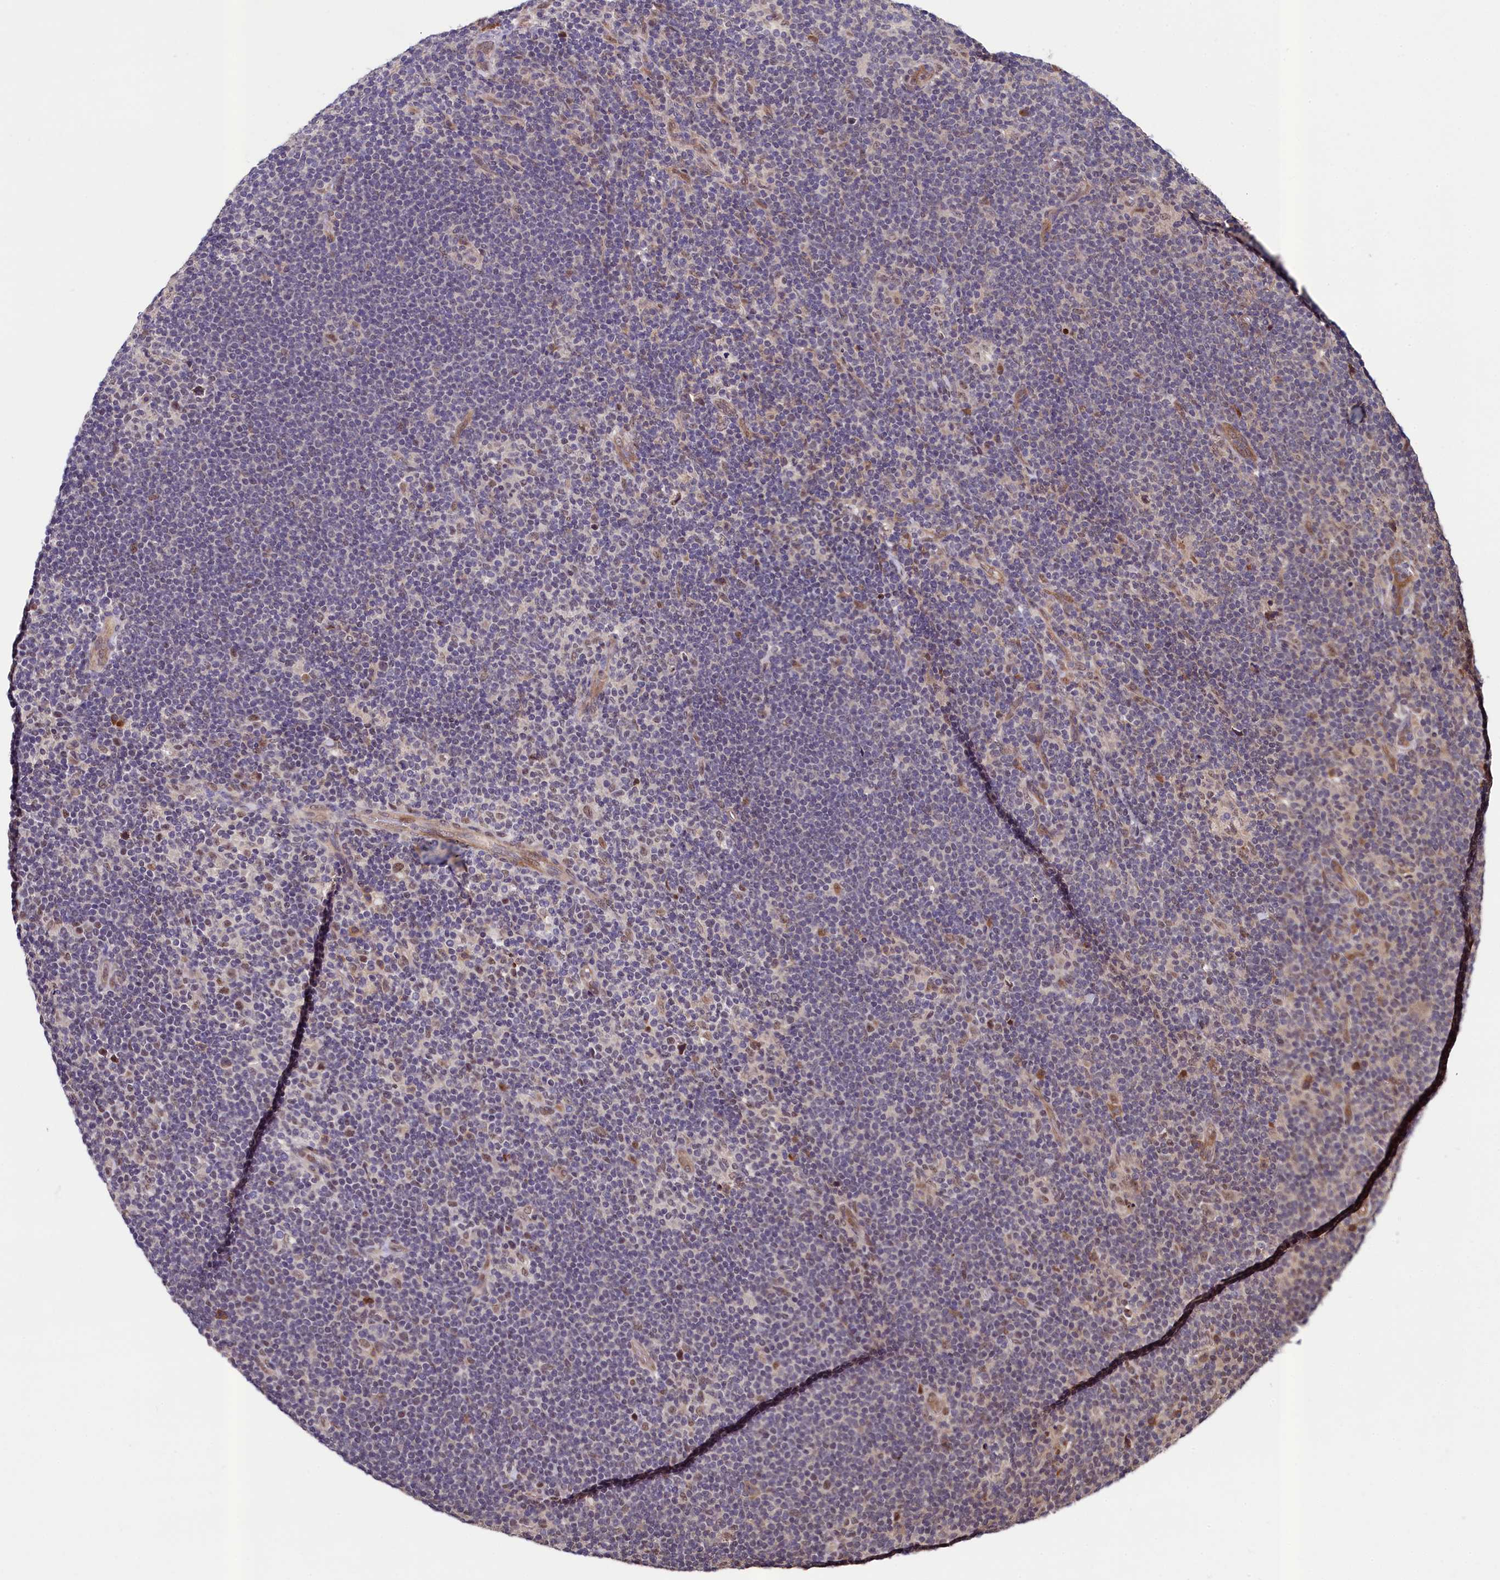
{"staining": {"intensity": "weak", "quantity": ">75%", "location": "nuclear"}, "tissue": "lymphoma", "cell_type": "Tumor cells", "image_type": "cancer", "snomed": [{"axis": "morphology", "description": "Hodgkin's disease, NOS"}, {"axis": "topography", "description": "Lymph node"}], "caption": "High-magnification brightfield microscopy of lymphoma stained with DAB (3,3'-diaminobenzidine) (brown) and counterstained with hematoxylin (blue). tumor cells exhibit weak nuclear expression is appreciated in approximately>75% of cells.", "gene": "LEO1", "patient": {"sex": "female", "age": 57}}